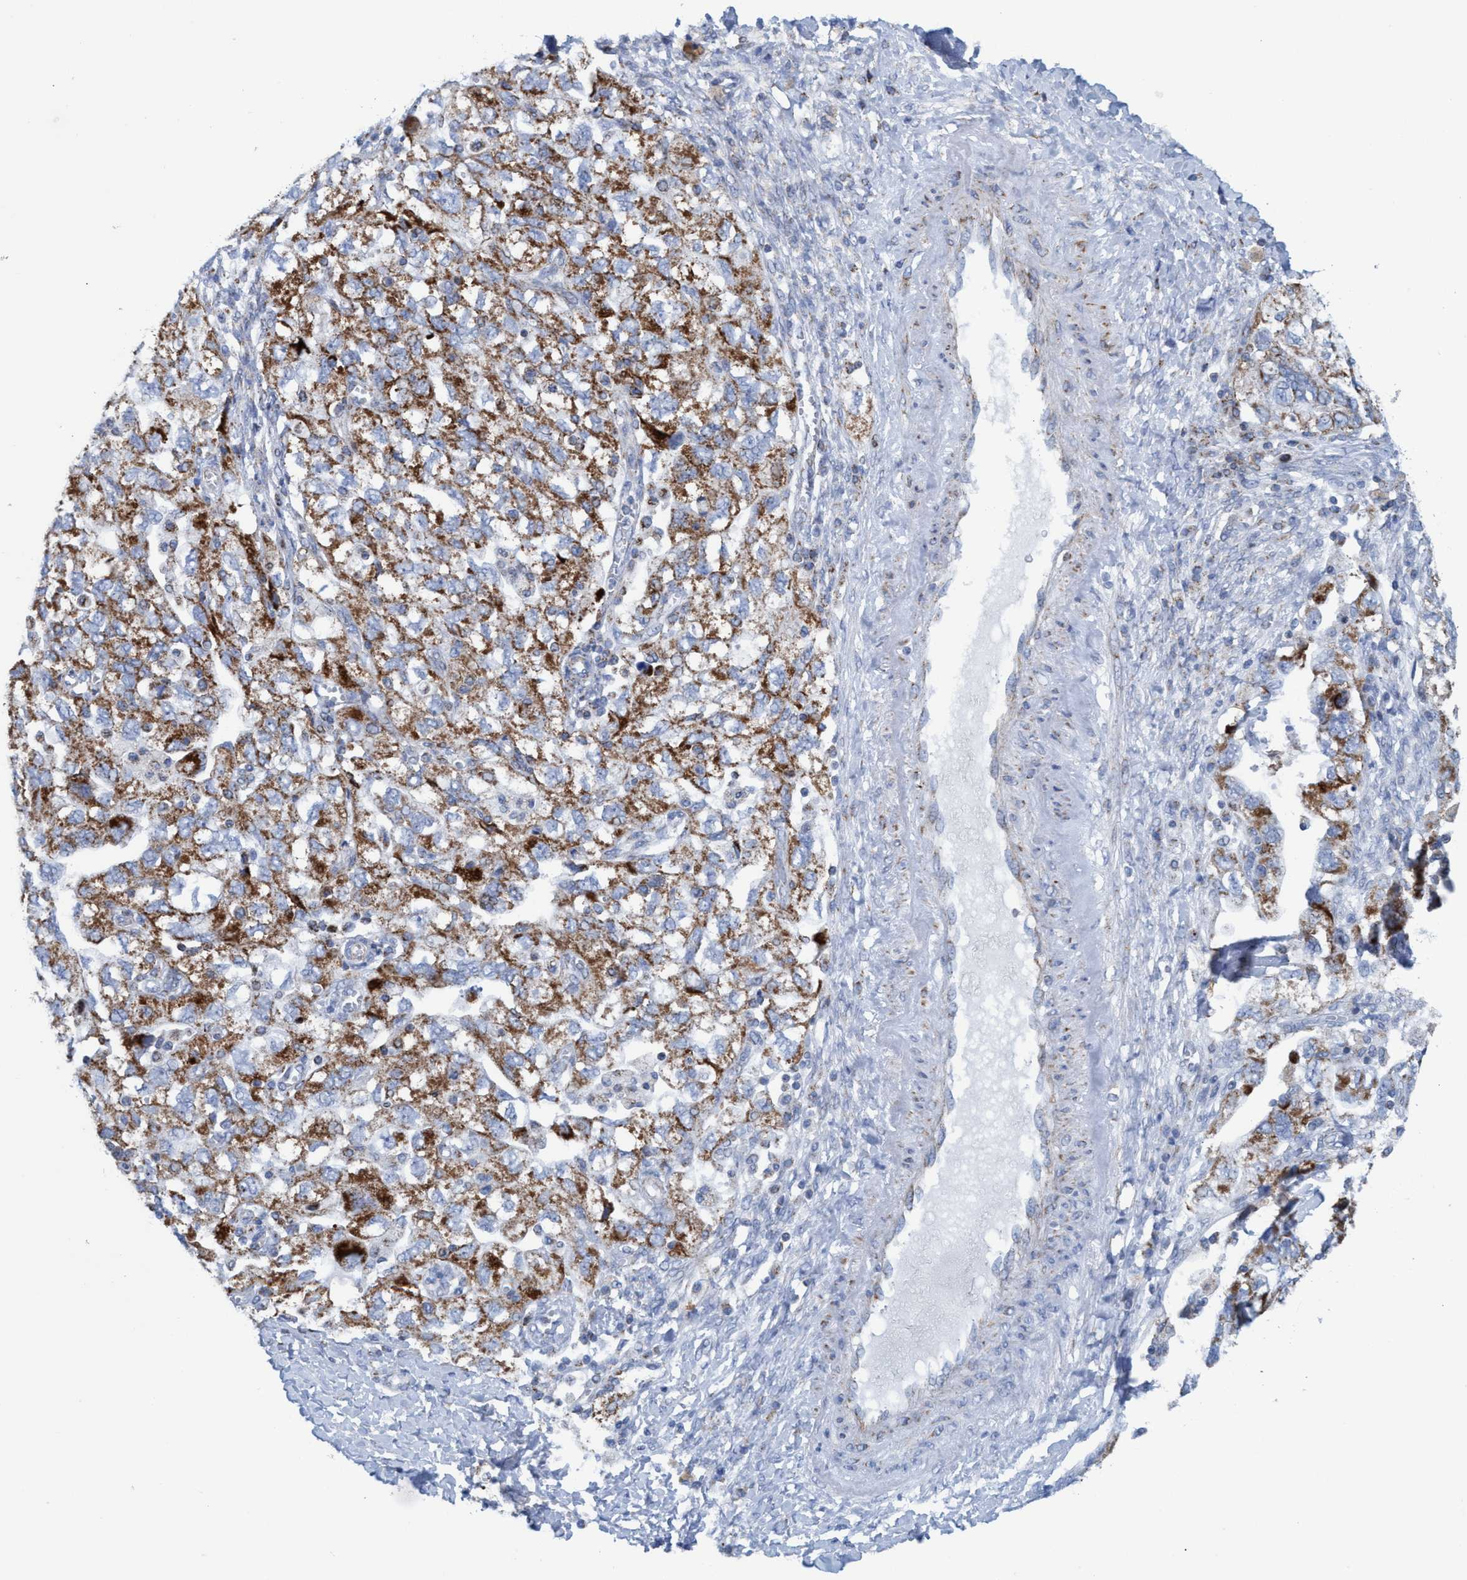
{"staining": {"intensity": "moderate", "quantity": ">75%", "location": "cytoplasmic/membranous"}, "tissue": "ovarian cancer", "cell_type": "Tumor cells", "image_type": "cancer", "snomed": [{"axis": "morphology", "description": "Carcinoma, NOS"}, {"axis": "morphology", "description": "Cystadenocarcinoma, serous, NOS"}, {"axis": "topography", "description": "Ovary"}], "caption": "Immunohistochemical staining of ovarian cancer demonstrates medium levels of moderate cytoplasmic/membranous protein expression in about >75% of tumor cells. (DAB (3,3'-diaminobenzidine) IHC, brown staining for protein, blue staining for nuclei).", "gene": "GGA3", "patient": {"sex": "female", "age": 69}}